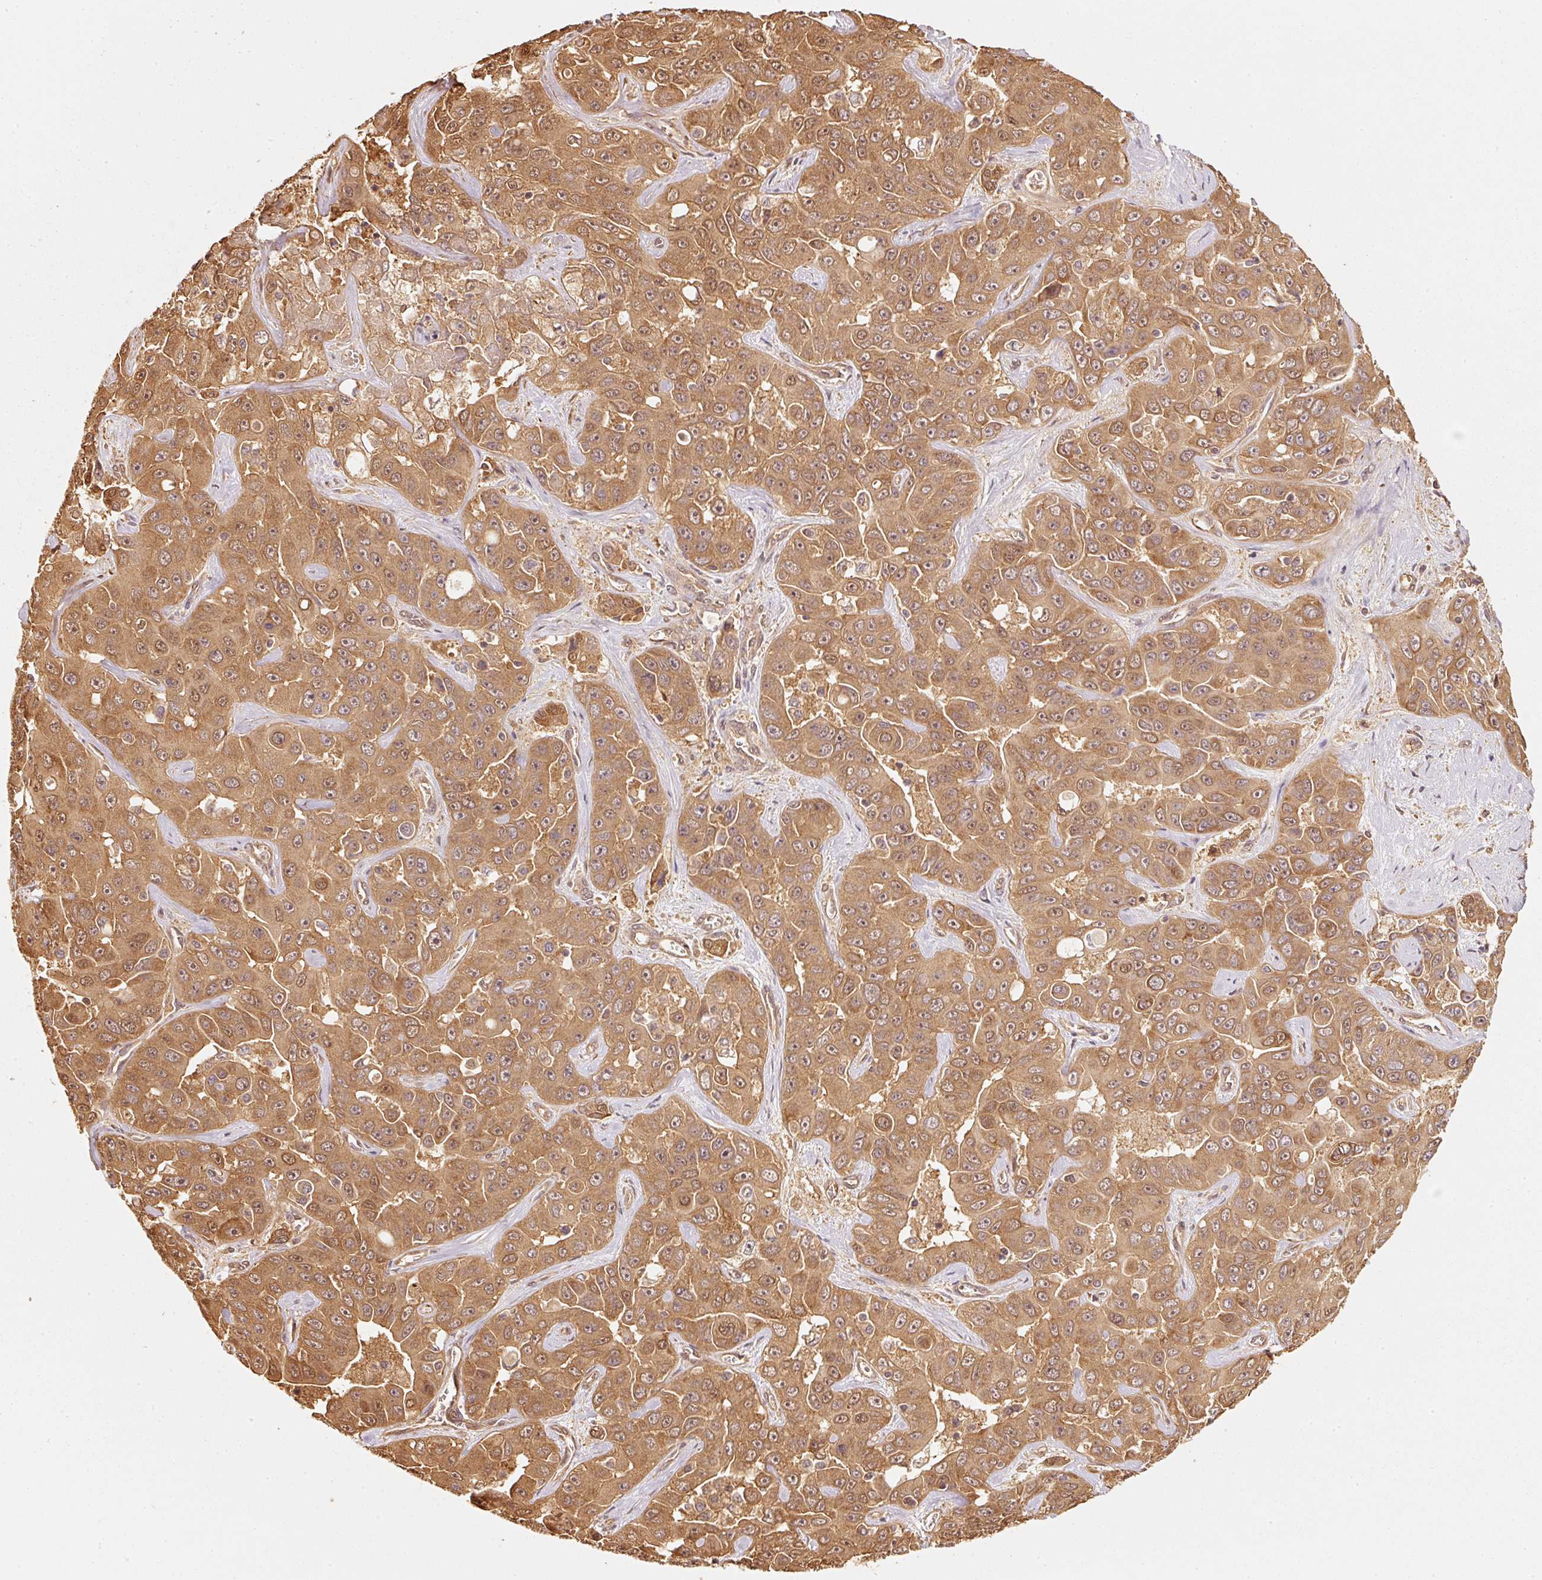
{"staining": {"intensity": "moderate", "quantity": ">75%", "location": "cytoplasmic/membranous,nuclear"}, "tissue": "liver cancer", "cell_type": "Tumor cells", "image_type": "cancer", "snomed": [{"axis": "morphology", "description": "Cholangiocarcinoma"}, {"axis": "topography", "description": "Liver"}], "caption": "Human liver cholangiocarcinoma stained with a protein marker displays moderate staining in tumor cells.", "gene": "STAU1", "patient": {"sex": "female", "age": 52}}